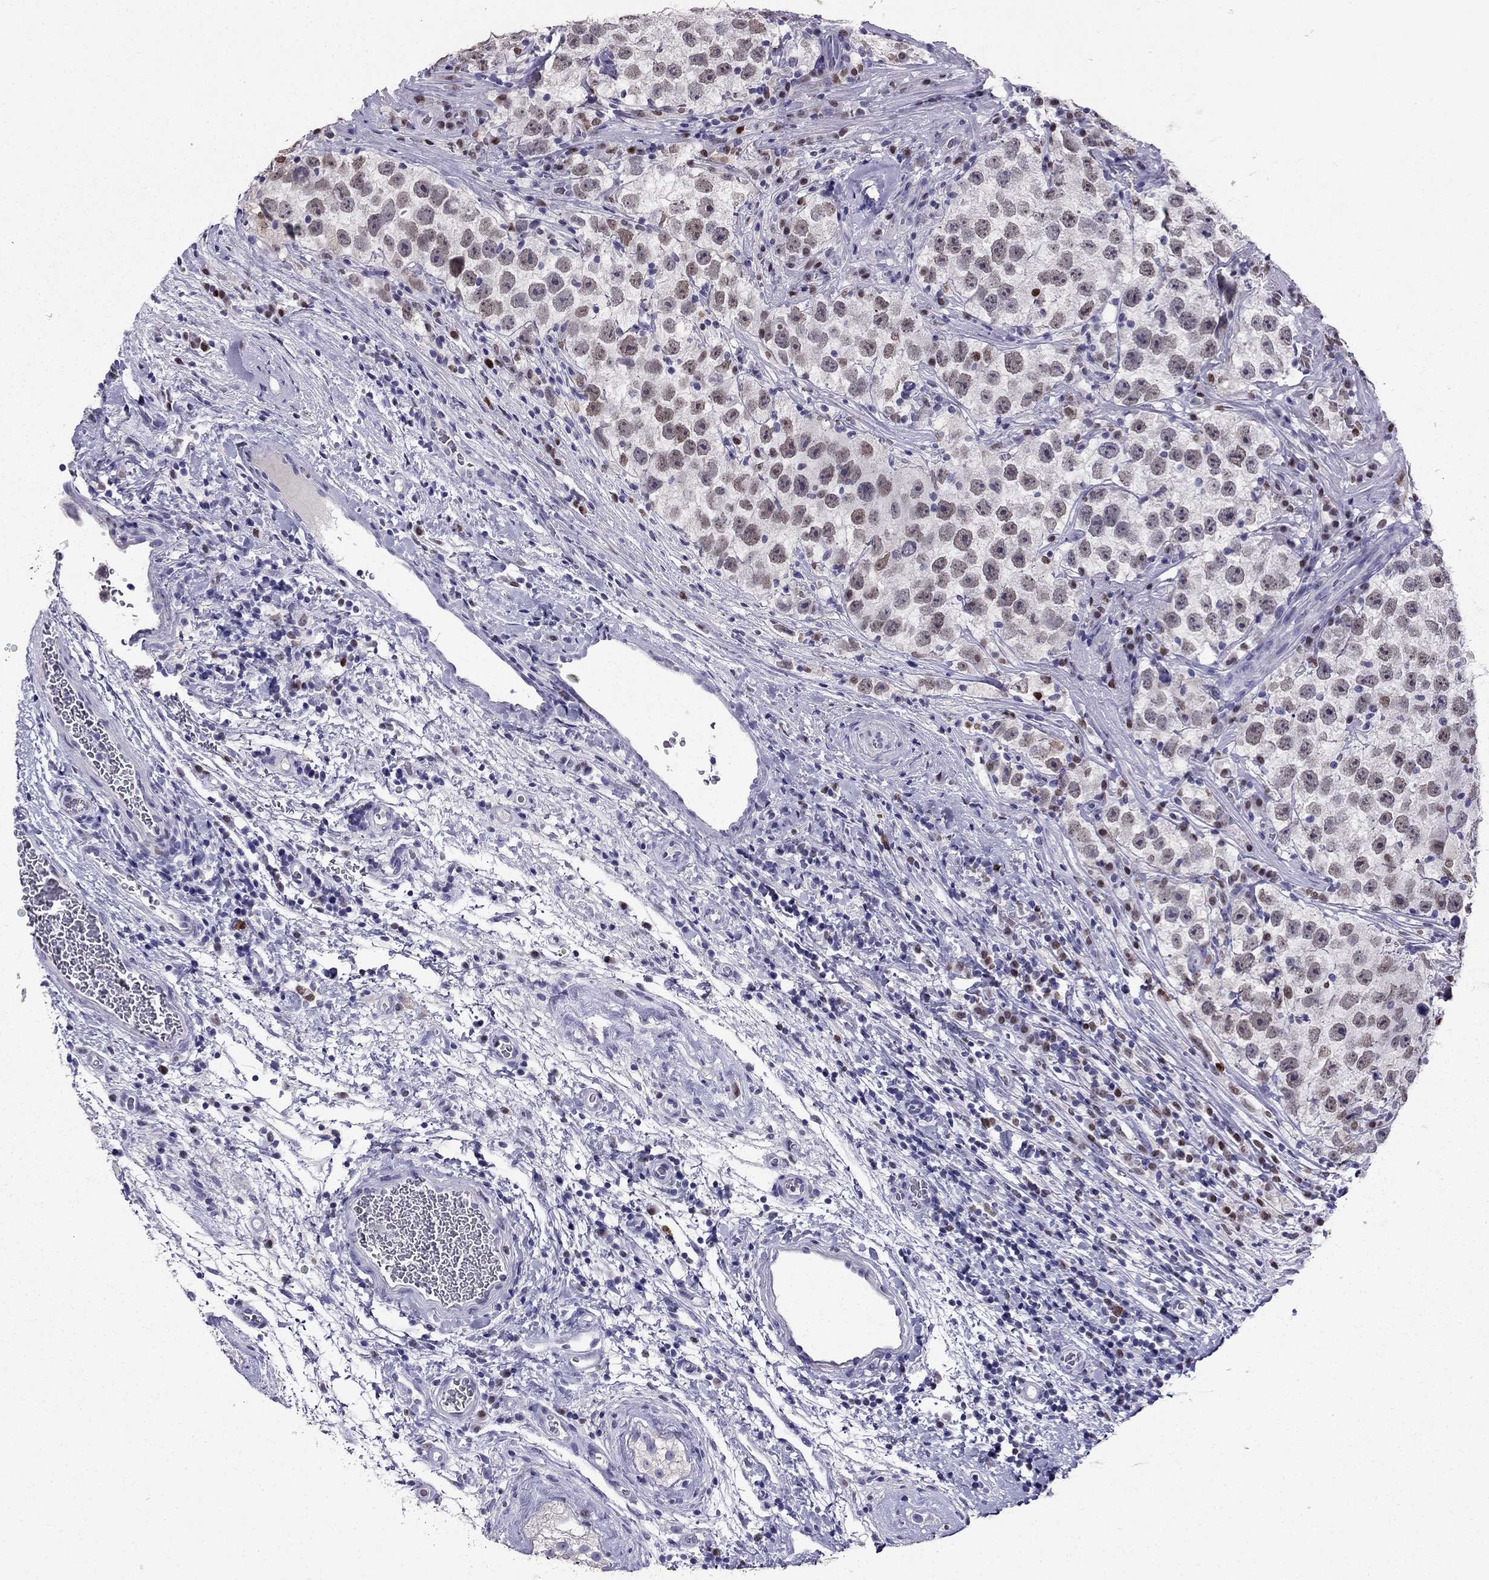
{"staining": {"intensity": "moderate", "quantity": "25%-75%", "location": "nuclear"}, "tissue": "testis cancer", "cell_type": "Tumor cells", "image_type": "cancer", "snomed": [{"axis": "morphology", "description": "Normal tissue, NOS"}, {"axis": "morphology", "description": "Seminoma, NOS"}, {"axis": "topography", "description": "Testis"}], "caption": "IHC photomicrograph of neoplastic tissue: testis cancer (seminoma) stained using IHC reveals medium levels of moderate protein expression localized specifically in the nuclear of tumor cells, appearing as a nuclear brown color.", "gene": "ARID3A", "patient": {"sex": "male", "age": 31}}